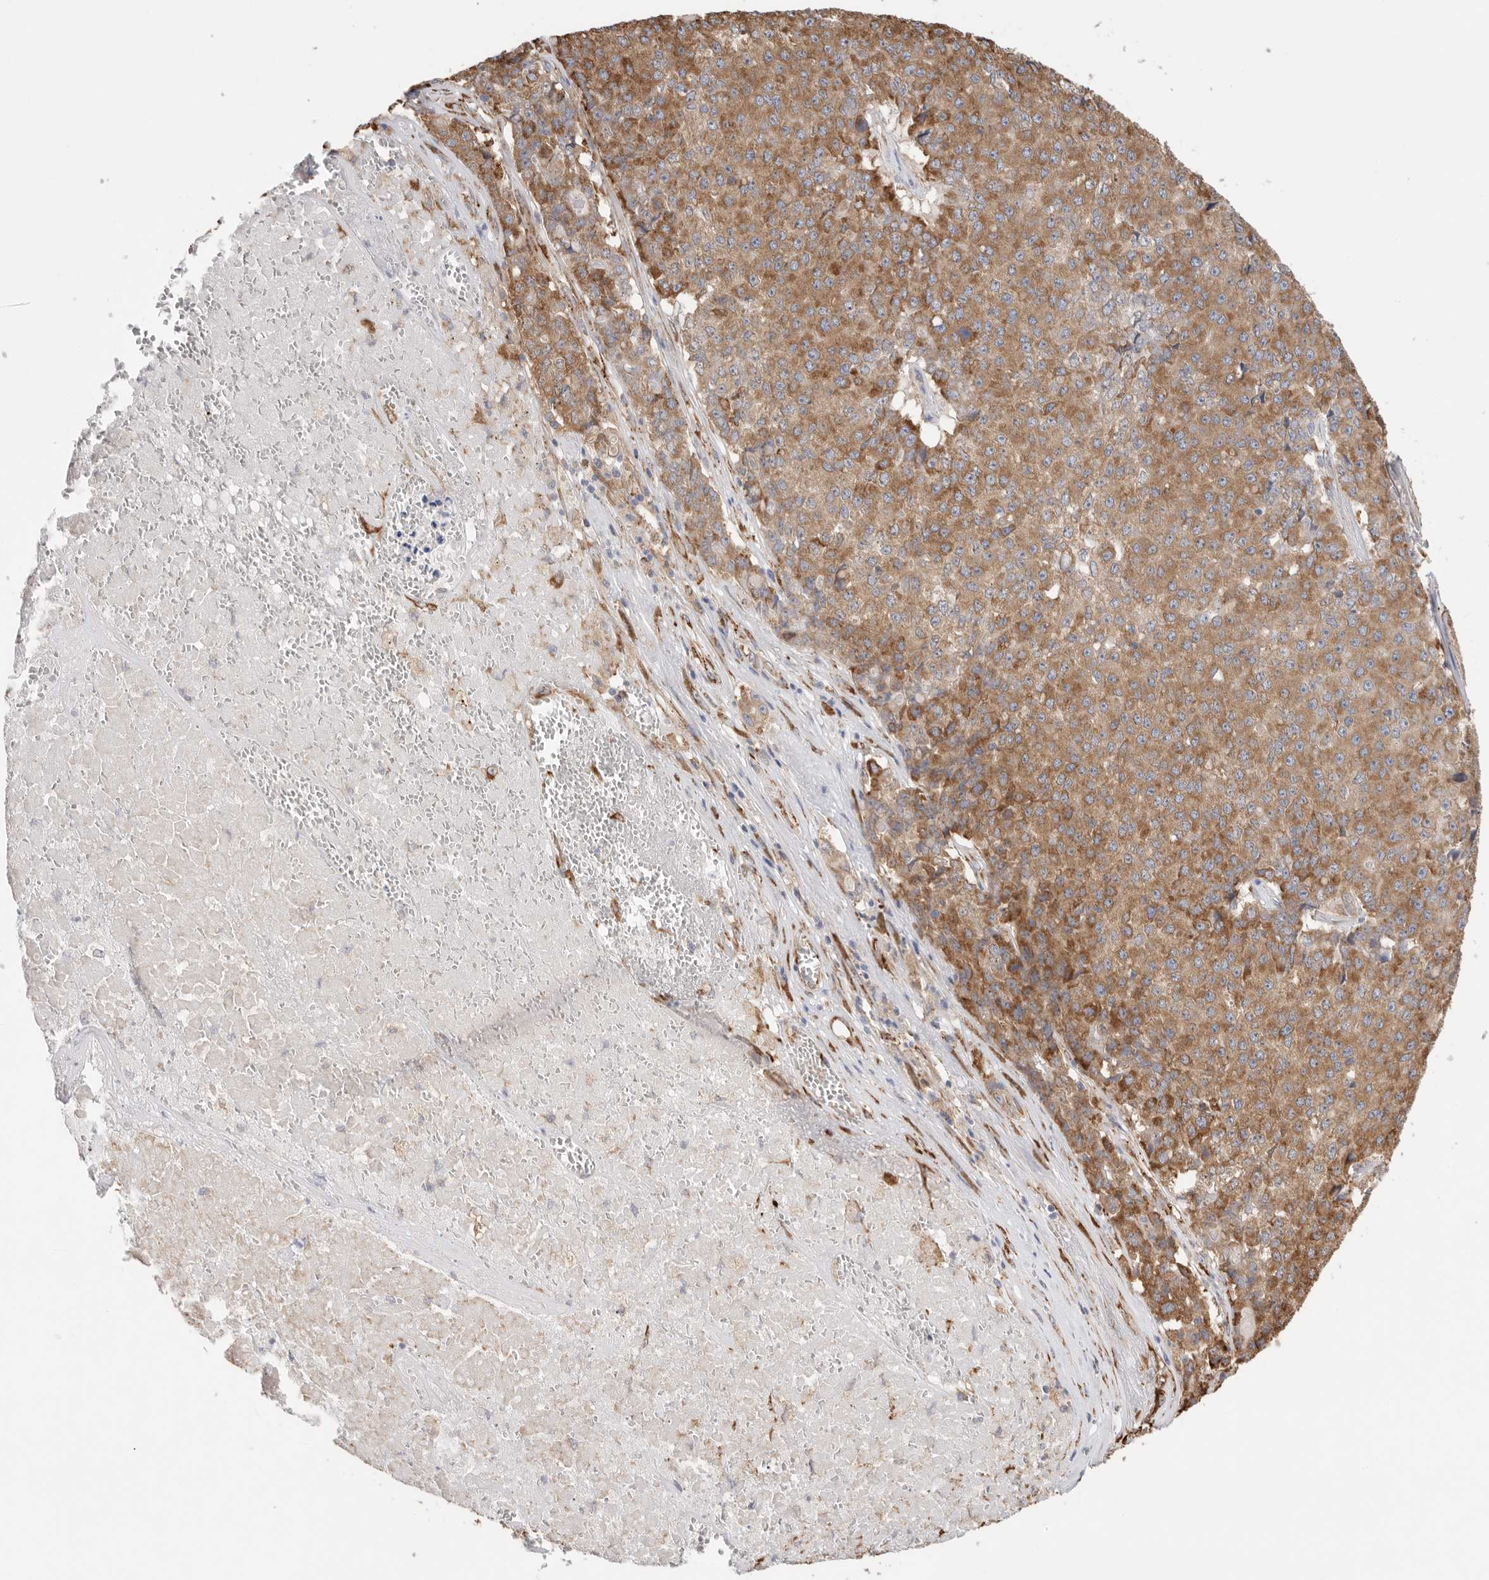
{"staining": {"intensity": "moderate", "quantity": ">75%", "location": "cytoplasmic/membranous"}, "tissue": "pancreatic cancer", "cell_type": "Tumor cells", "image_type": "cancer", "snomed": [{"axis": "morphology", "description": "Adenocarcinoma, NOS"}, {"axis": "topography", "description": "Pancreas"}], "caption": "Pancreatic cancer tissue exhibits moderate cytoplasmic/membranous expression in about >75% of tumor cells, visualized by immunohistochemistry.", "gene": "BLOC1S5", "patient": {"sex": "male", "age": 50}}